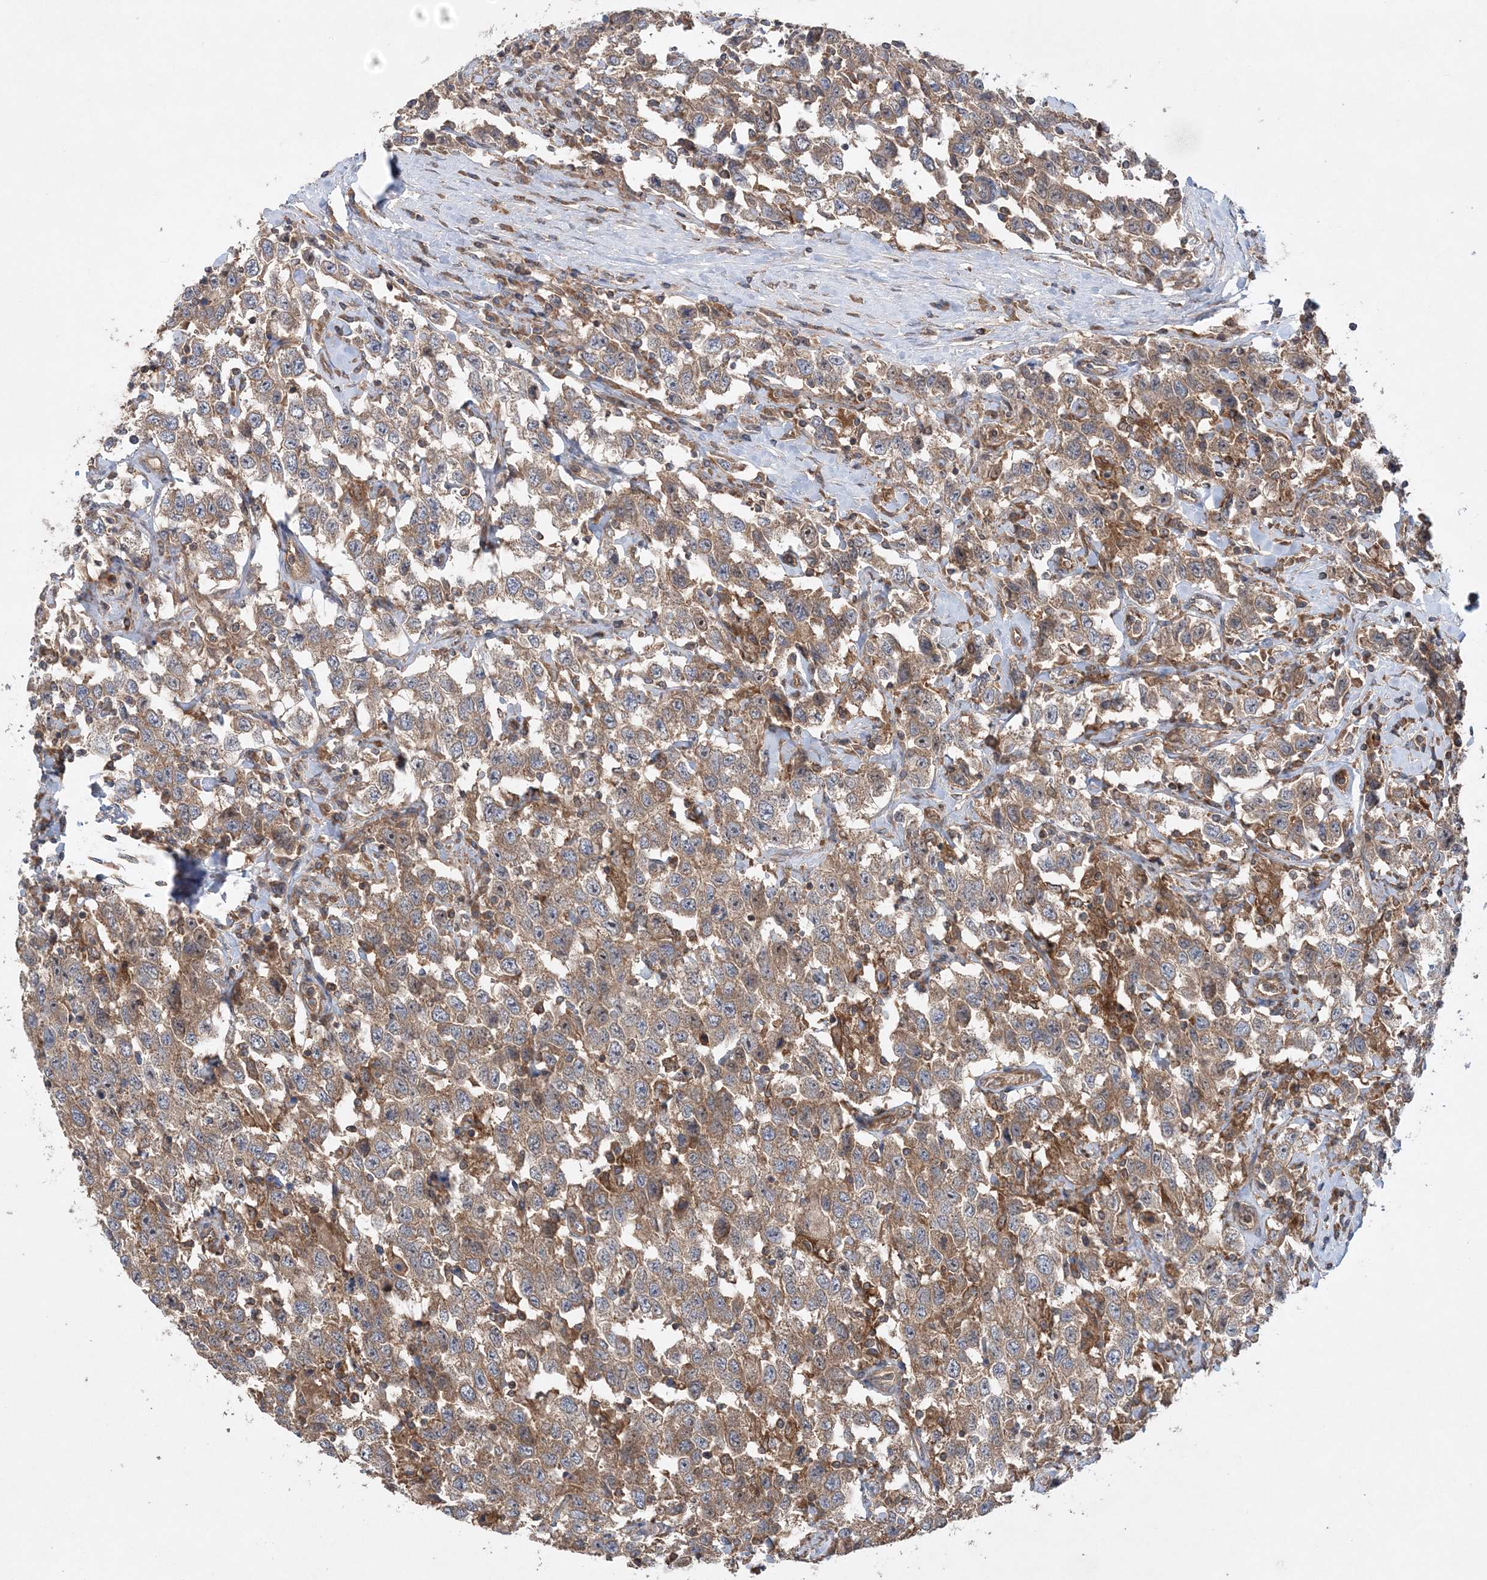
{"staining": {"intensity": "weak", "quantity": ">75%", "location": "cytoplasmic/membranous"}, "tissue": "testis cancer", "cell_type": "Tumor cells", "image_type": "cancer", "snomed": [{"axis": "morphology", "description": "Seminoma, NOS"}, {"axis": "topography", "description": "Testis"}], "caption": "Immunohistochemistry (IHC) staining of testis cancer (seminoma), which shows low levels of weak cytoplasmic/membranous positivity in approximately >75% of tumor cells indicating weak cytoplasmic/membranous protein expression. The staining was performed using DAB (3,3'-diaminobenzidine) (brown) for protein detection and nuclei were counterstained in hematoxylin (blue).", "gene": "ACAP2", "patient": {"sex": "male", "age": 41}}